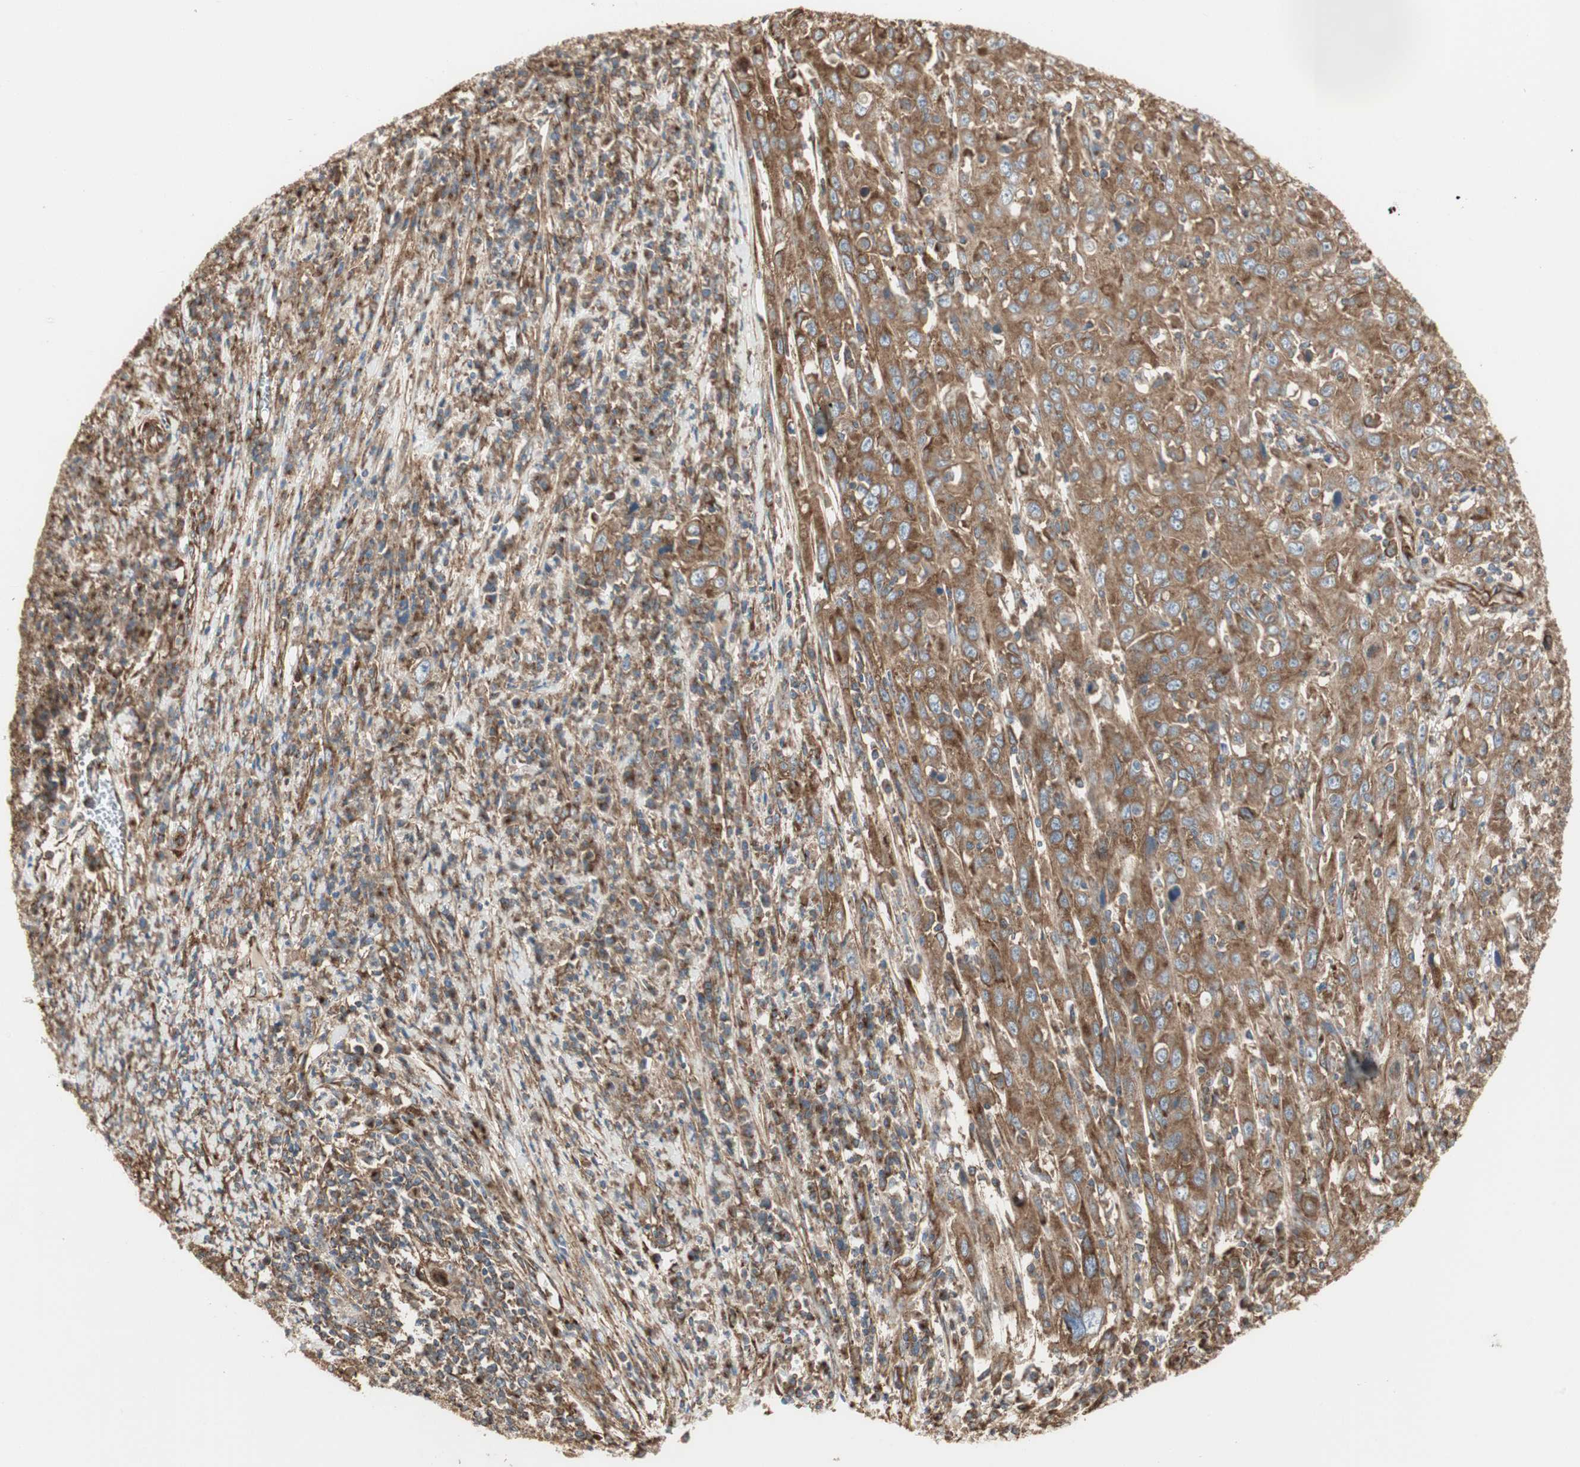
{"staining": {"intensity": "moderate", "quantity": ">75%", "location": "cytoplasmic/membranous"}, "tissue": "cervical cancer", "cell_type": "Tumor cells", "image_type": "cancer", "snomed": [{"axis": "morphology", "description": "Squamous cell carcinoma, NOS"}, {"axis": "topography", "description": "Cervix"}], "caption": "The micrograph displays immunohistochemical staining of cervical cancer. There is moderate cytoplasmic/membranous expression is seen in approximately >75% of tumor cells.", "gene": "H6PD", "patient": {"sex": "female", "age": 46}}